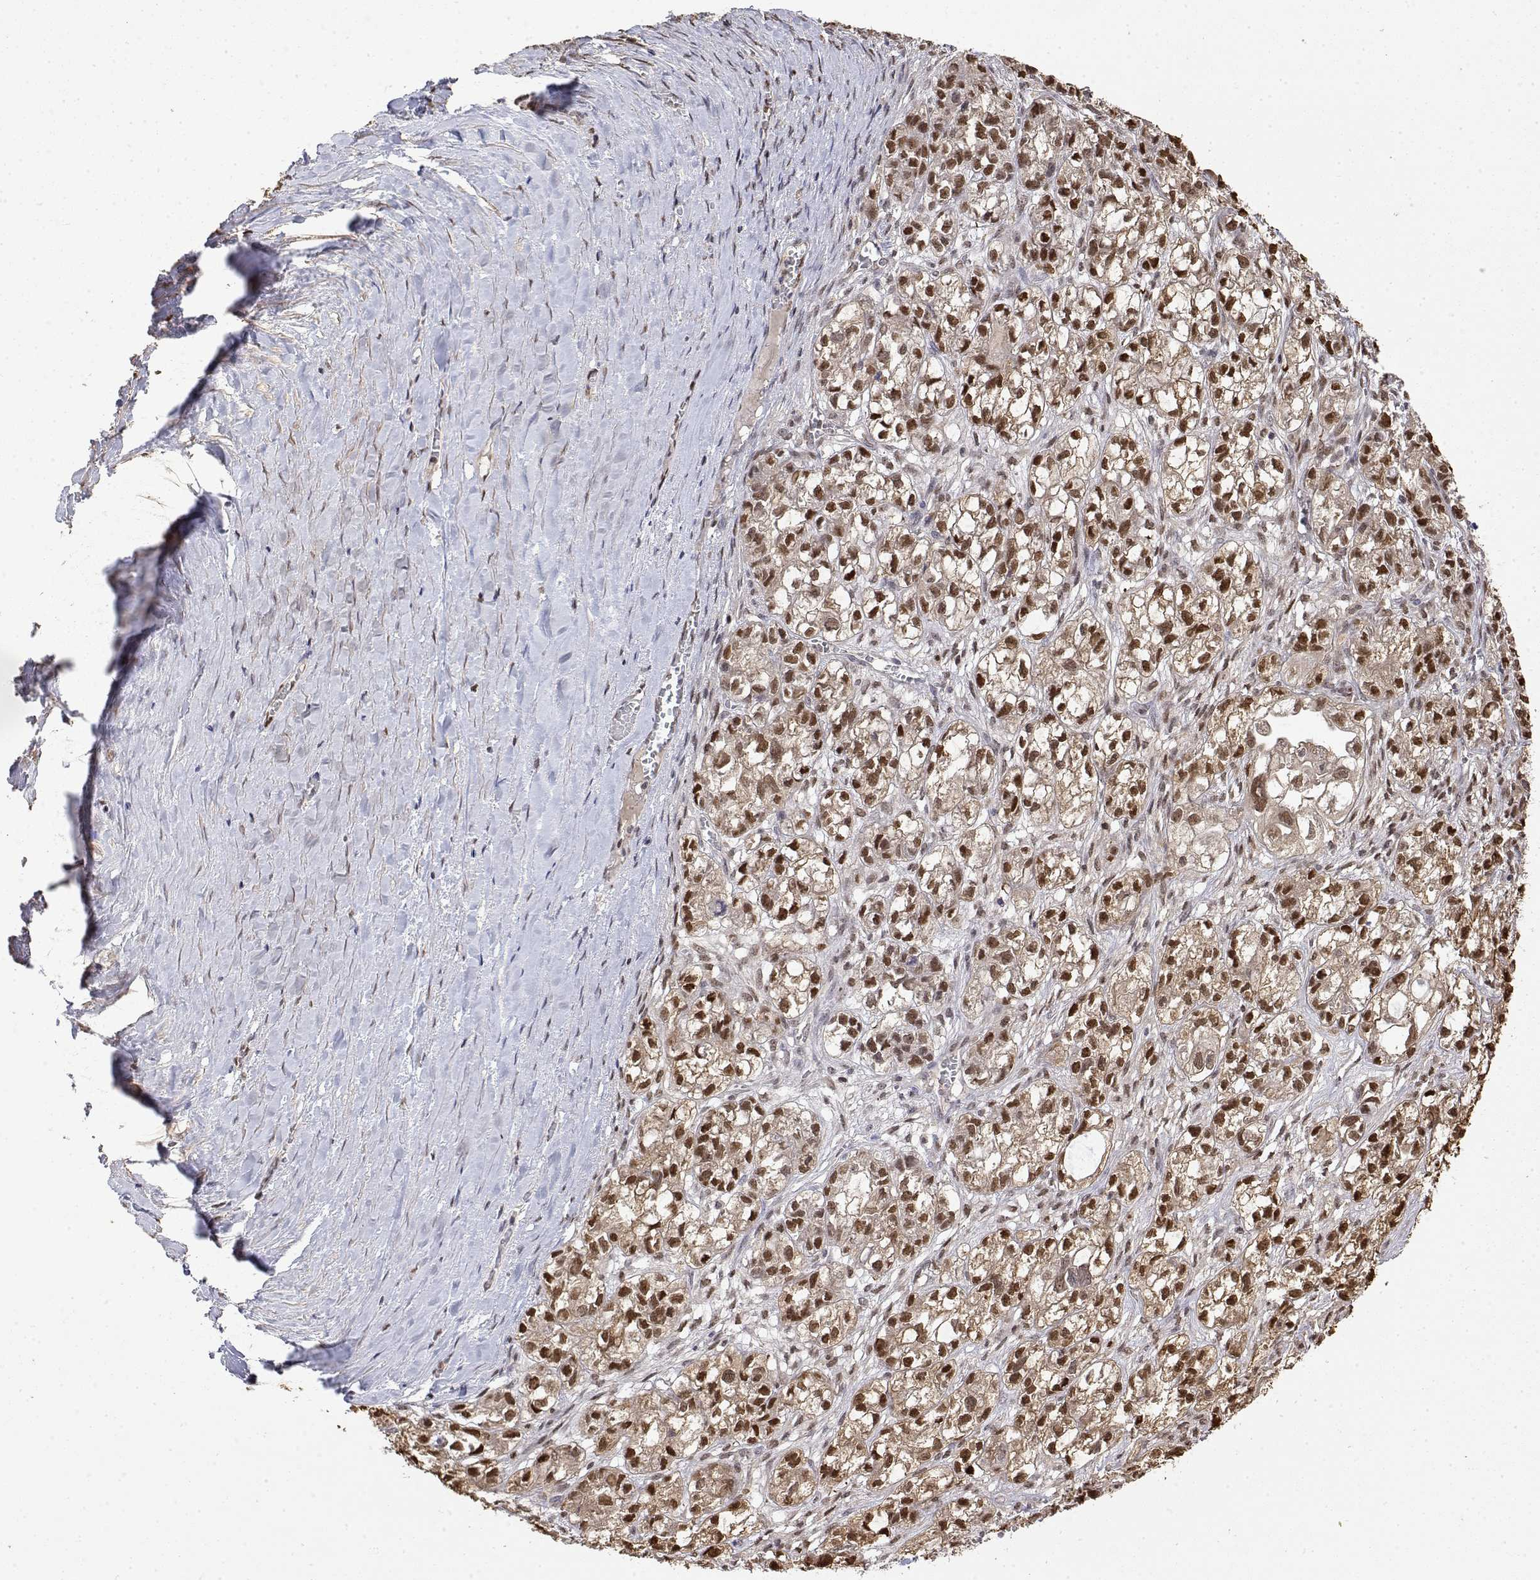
{"staining": {"intensity": "moderate", "quantity": "25%-75%", "location": "nuclear"}, "tissue": "ovarian cancer", "cell_type": "Tumor cells", "image_type": "cancer", "snomed": [{"axis": "morphology", "description": "Carcinoma, endometroid"}, {"axis": "topography", "description": "Ovary"}], "caption": "This is a photomicrograph of immunohistochemistry (IHC) staining of ovarian cancer (endometroid carcinoma), which shows moderate positivity in the nuclear of tumor cells.", "gene": "TPI1", "patient": {"sex": "female", "age": 64}}